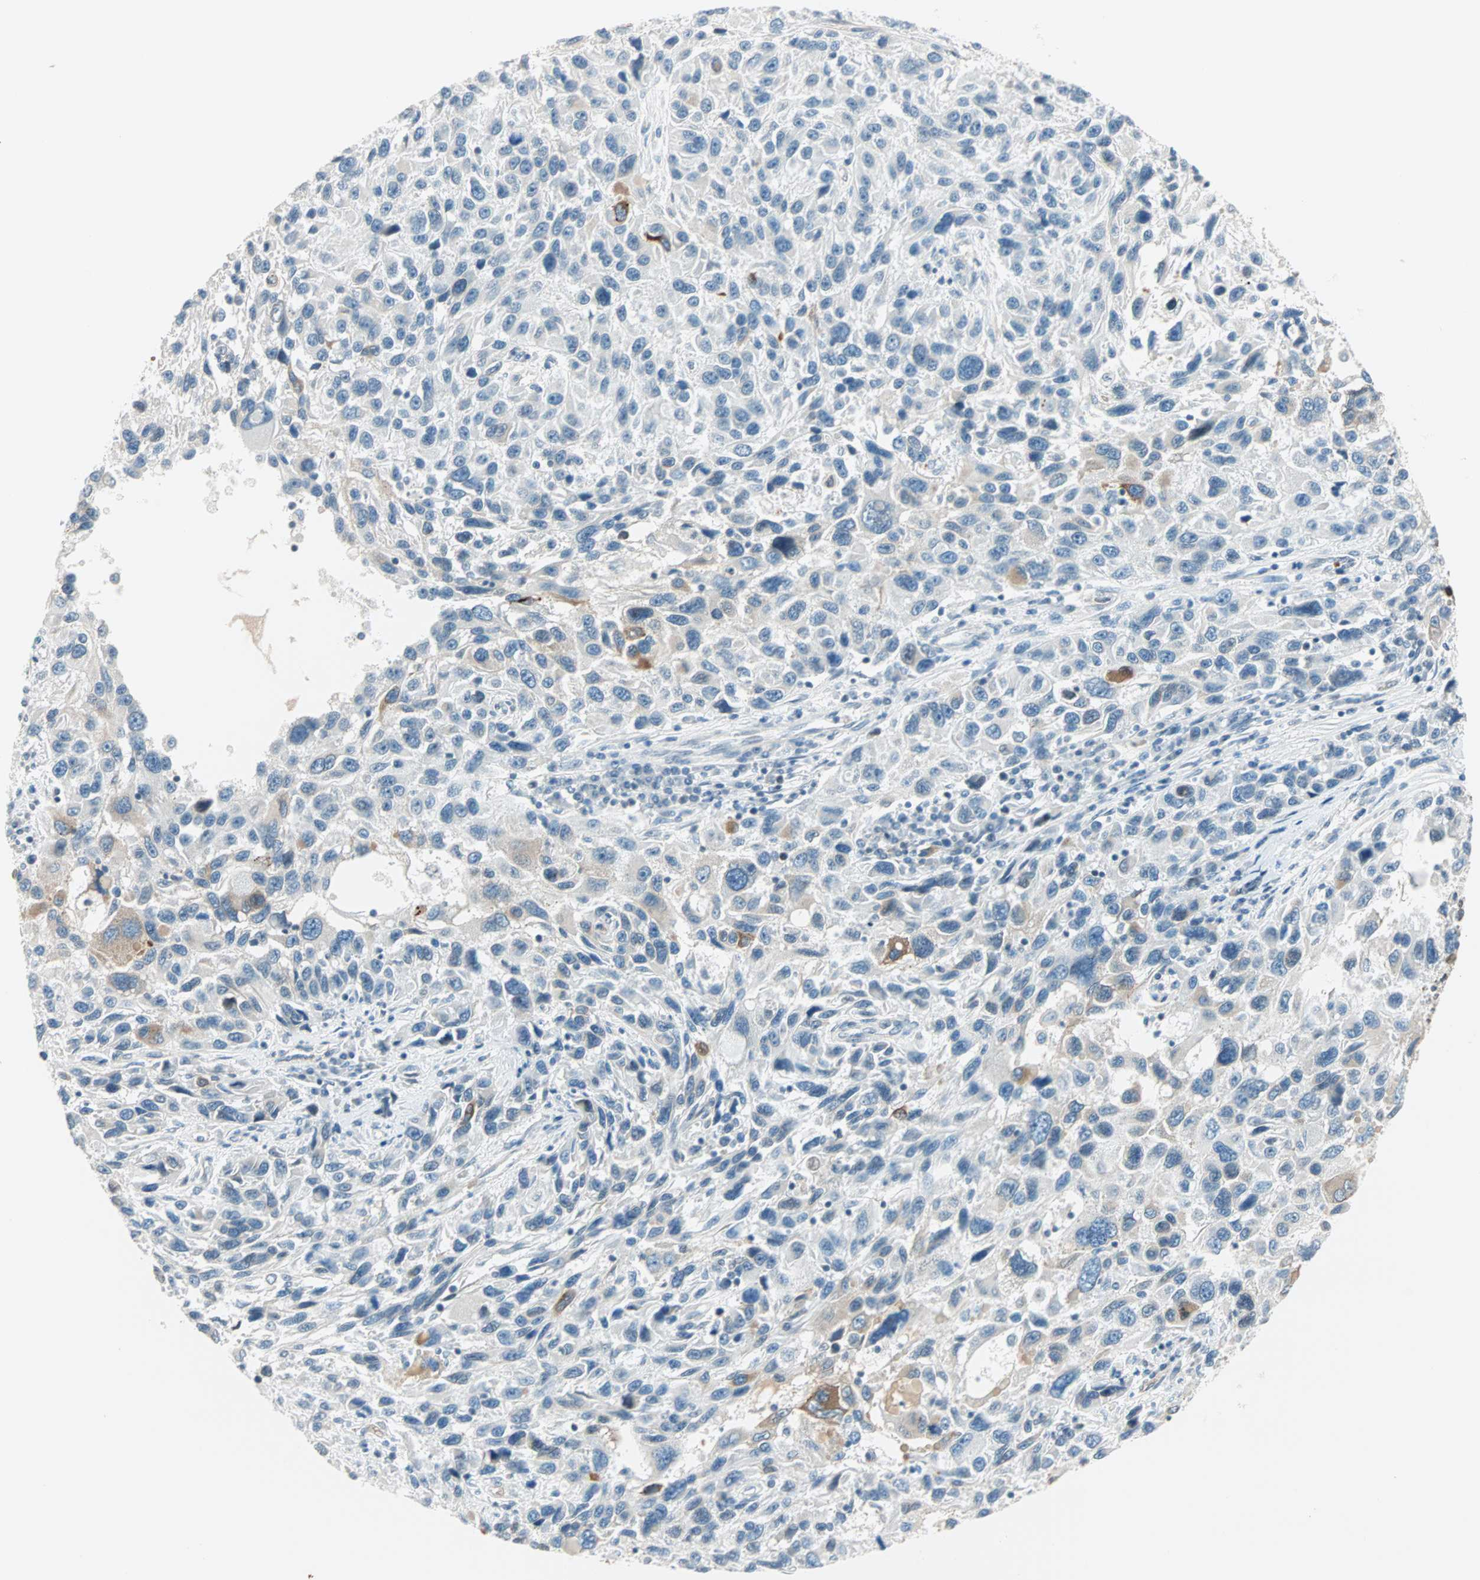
{"staining": {"intensity": "negative", "quantity": "none", "location": "none"}, "tissue": "melanoma", "cell_type": "Tumor cells", "image_type": "cancer", "snomed": [{"axis": "morphology", "description": "Malignant melanoma, NOS"}, {"axis": "topography", "description": "Skin"}], "caption": "Tumor cells are negative for protein expression in human melanoma. Nuclei are stained in blue.", "gene": "BCAN", "patient": {"sex": "male", "age": 53}}